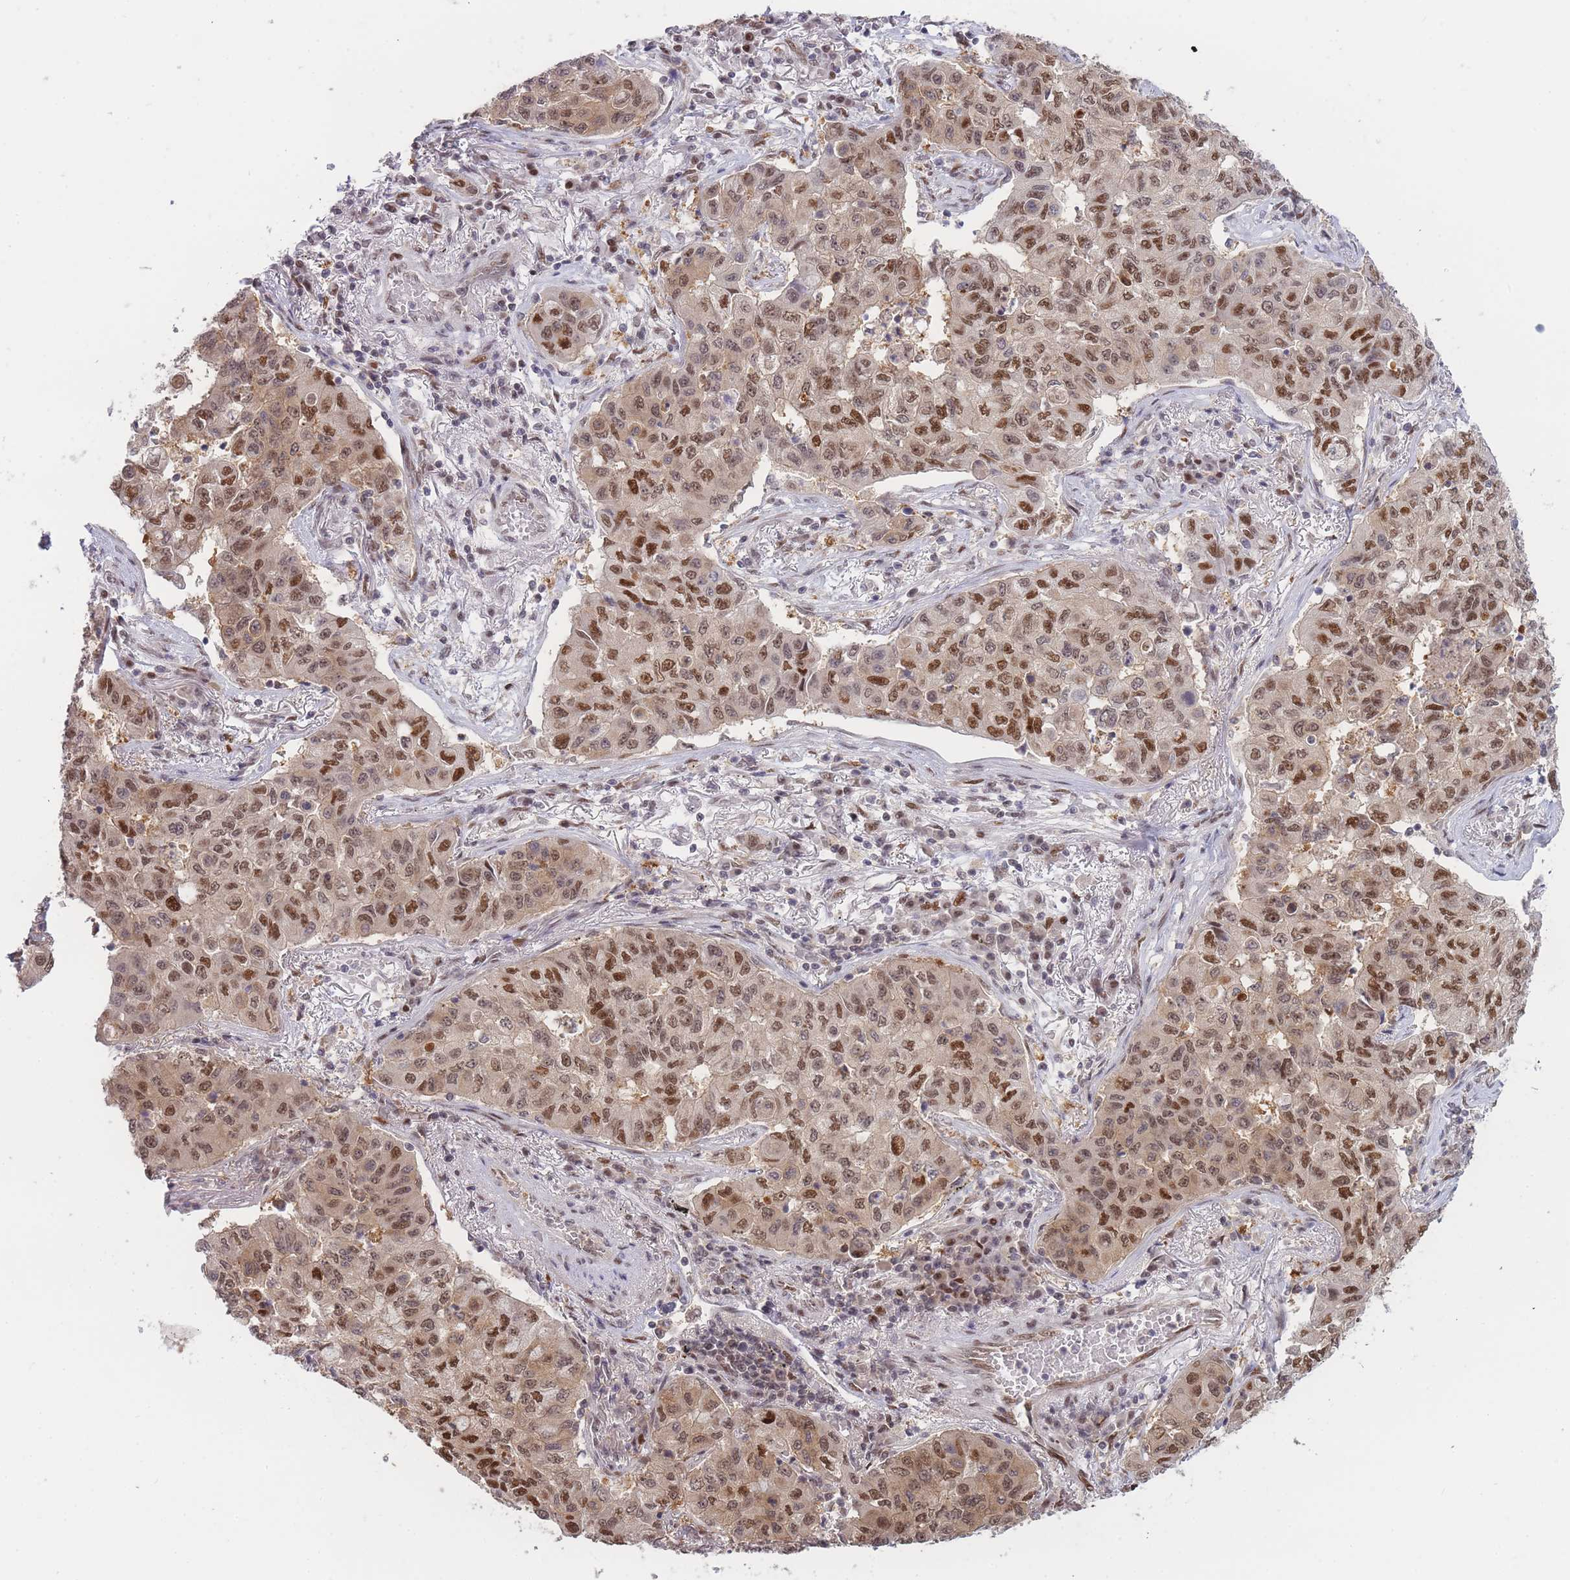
{"staining": {"intensity": "moderate", "quantity": ">75%", "location": "nuclear"}, "tissue": "lung cancer", "cell_type": "Tumor cells", "image_type": "cancer", "snomed": [{"axis": "morphology", "description": "Squamous cell carcinoma, NOS"}, {"axis": "topography", "description": "Lung"}], "caption": "Immunohistochemistry photomicrograph of neoplastic tissue: squamous cell carcinoma (lung) stained using IHC reveals medium levels of moderate protein expression localized specifically in the nuclear of tumor cells, appearing as a nuclear brown color.", "gene": "DEAF1", "patient": {"sex": "male", "age": 74}}